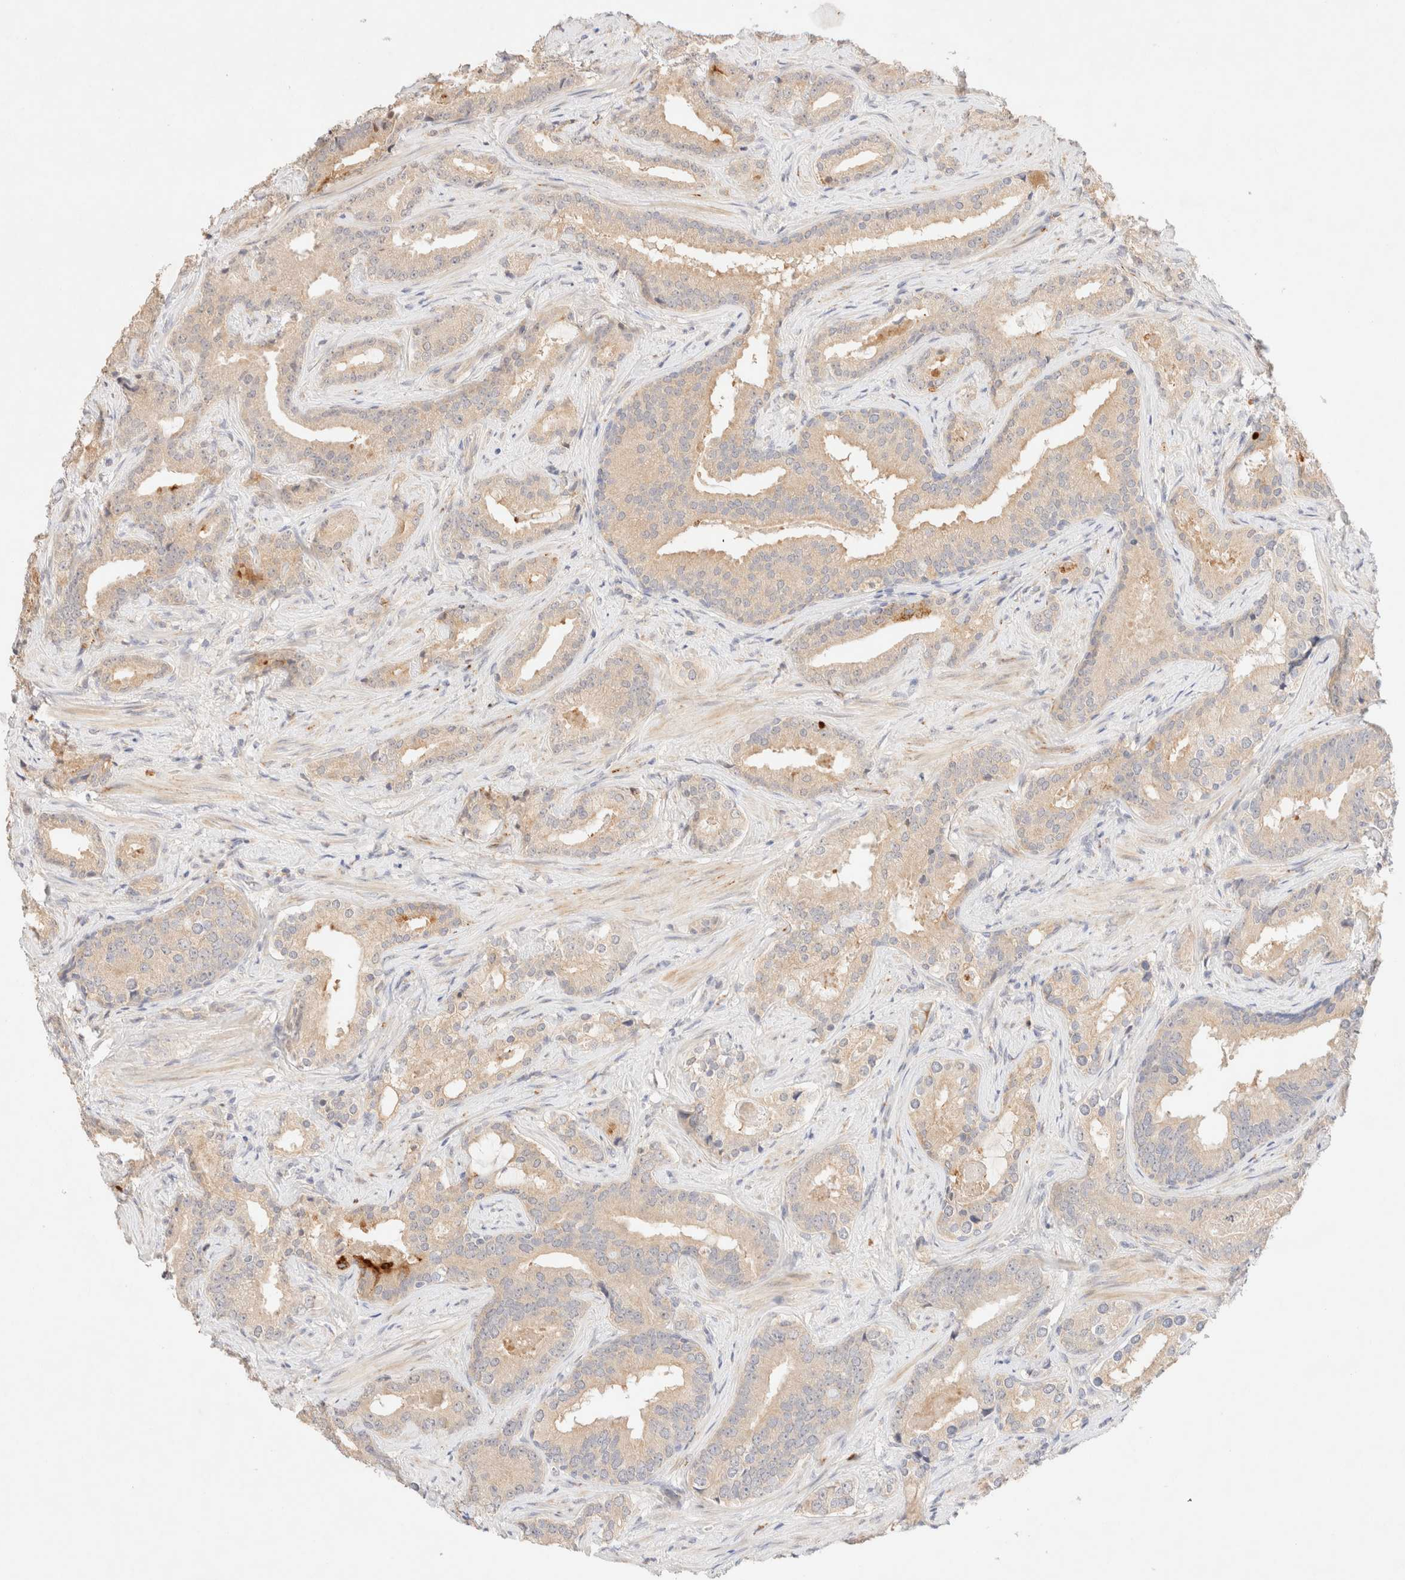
{"staining": {"intensity": "weak", "quantity": "25%-75%", "location": "cytoplasmic/membranous"}, "tissue": "prostate cancer", "cell_type": "Tumor cells", "image_type": "cancer", "snomed": [{"axis": "morphology", "description": "Adenocarcinoma, Low grade"}, {"axis": "topography", "description": "Prostate"}], "caption": "A brown stain highlights weak cytoplasmic/membranous positivity of a protein in human prostate cancer (adenocarcinoma (low-grade)) tumor cells. (brown staining indicates protein expression, while blue staining denotes nuclei).", "gene": "SNTB1", "patient": {"sex": "male", "age": 67}}